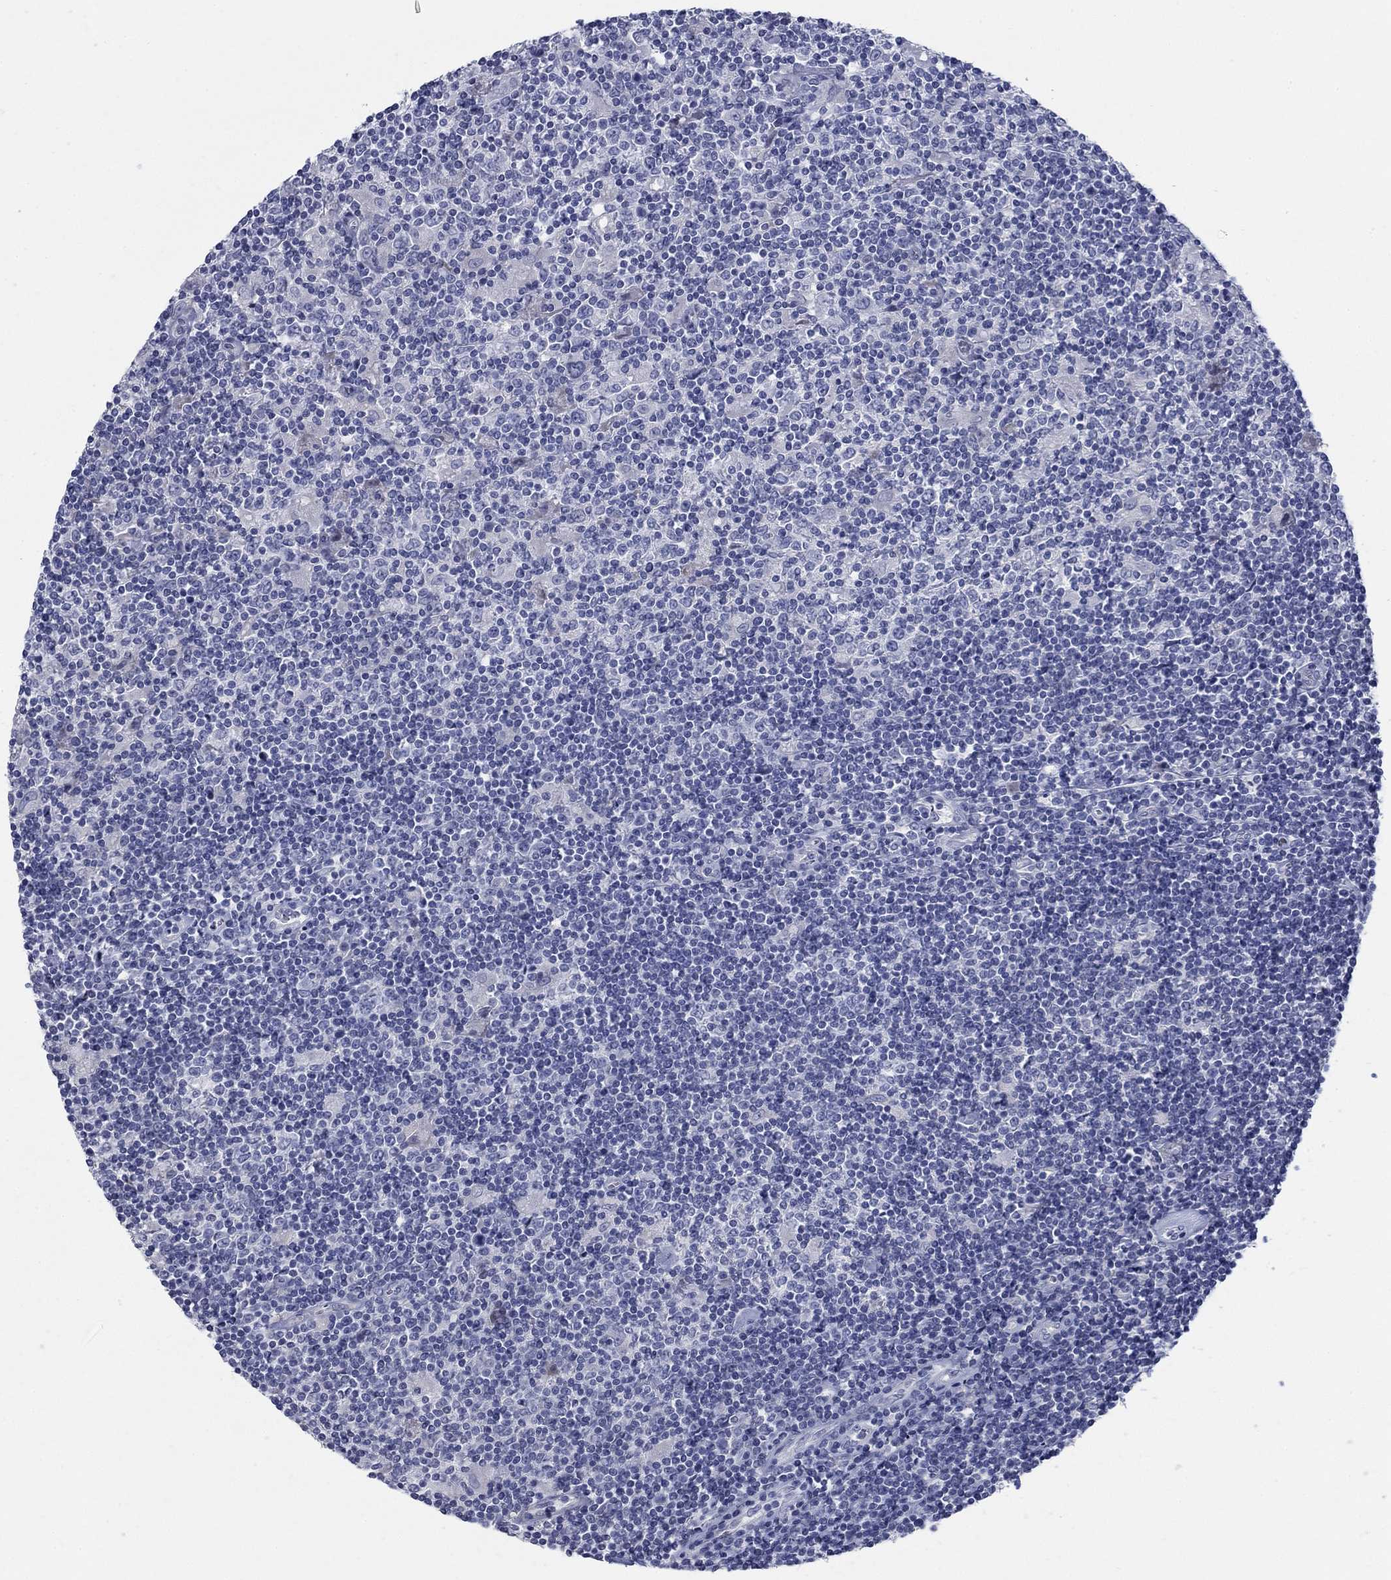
{"staining": {"intensity": "negative", "quantity": "none", "location": "none"}, "tissue": "lymphoma", "cell_type": "Tumor cells", "image_type": "cancer", "snomed": [{"axis": "morphology", "description": "Hodgkin's disease, NOS"}, {"axis": "topography", "description": "Lymph node"}], "caption": "A histopathology image of lymphoma stained for a protein shows no brown staining in tumor cells.", "gene": "DNER", "patient": {"sex": "male", "age": 40}}